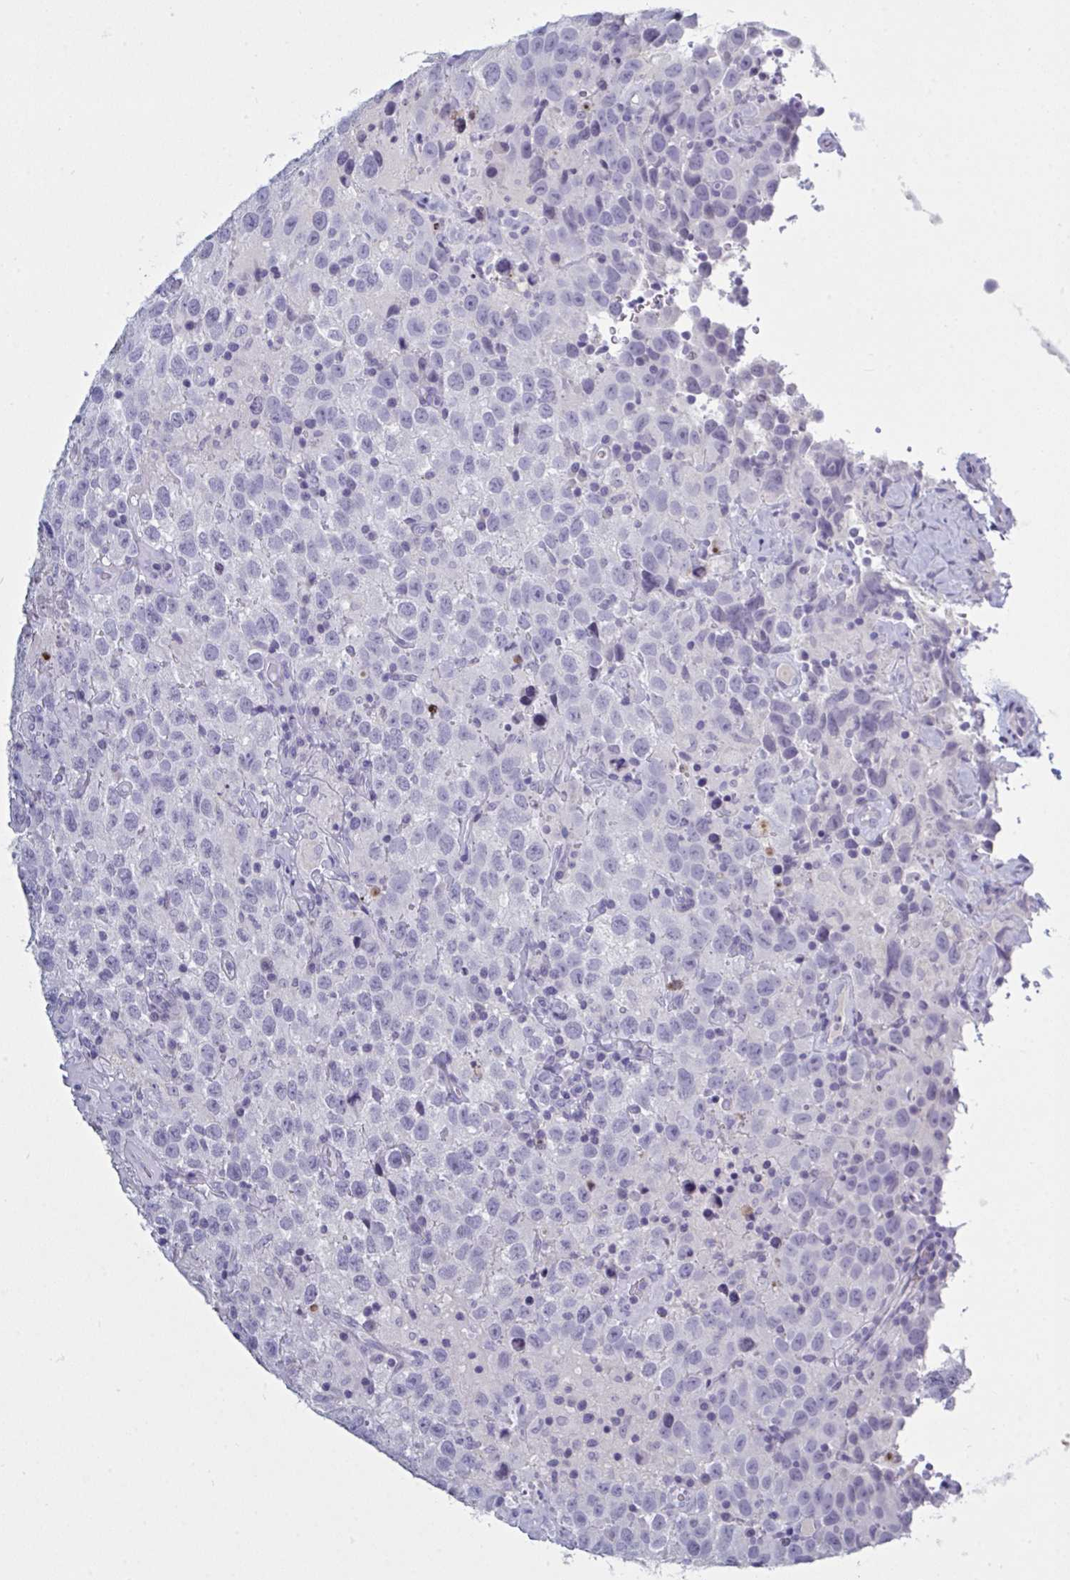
{"staining": {"intensity": "negative", "quantity": "none", "location": "none"}, "tissue": "testis cancer", "cell_type": "Tumor cells", "image_type": "cancer", "snomed": [{"axis": "morphology", "description": "Seminoma, NOS"}, {"axis": "topography", "description": "Testis"}], "caption": "High power microscopy photomicrograph of an immunohistochemistry histopathology image of testis cancer (seminoma), revealing no significant expression in tumor cells.", "gene": "NDUFC2", "patient": {"sex": "male", "age": 41}}